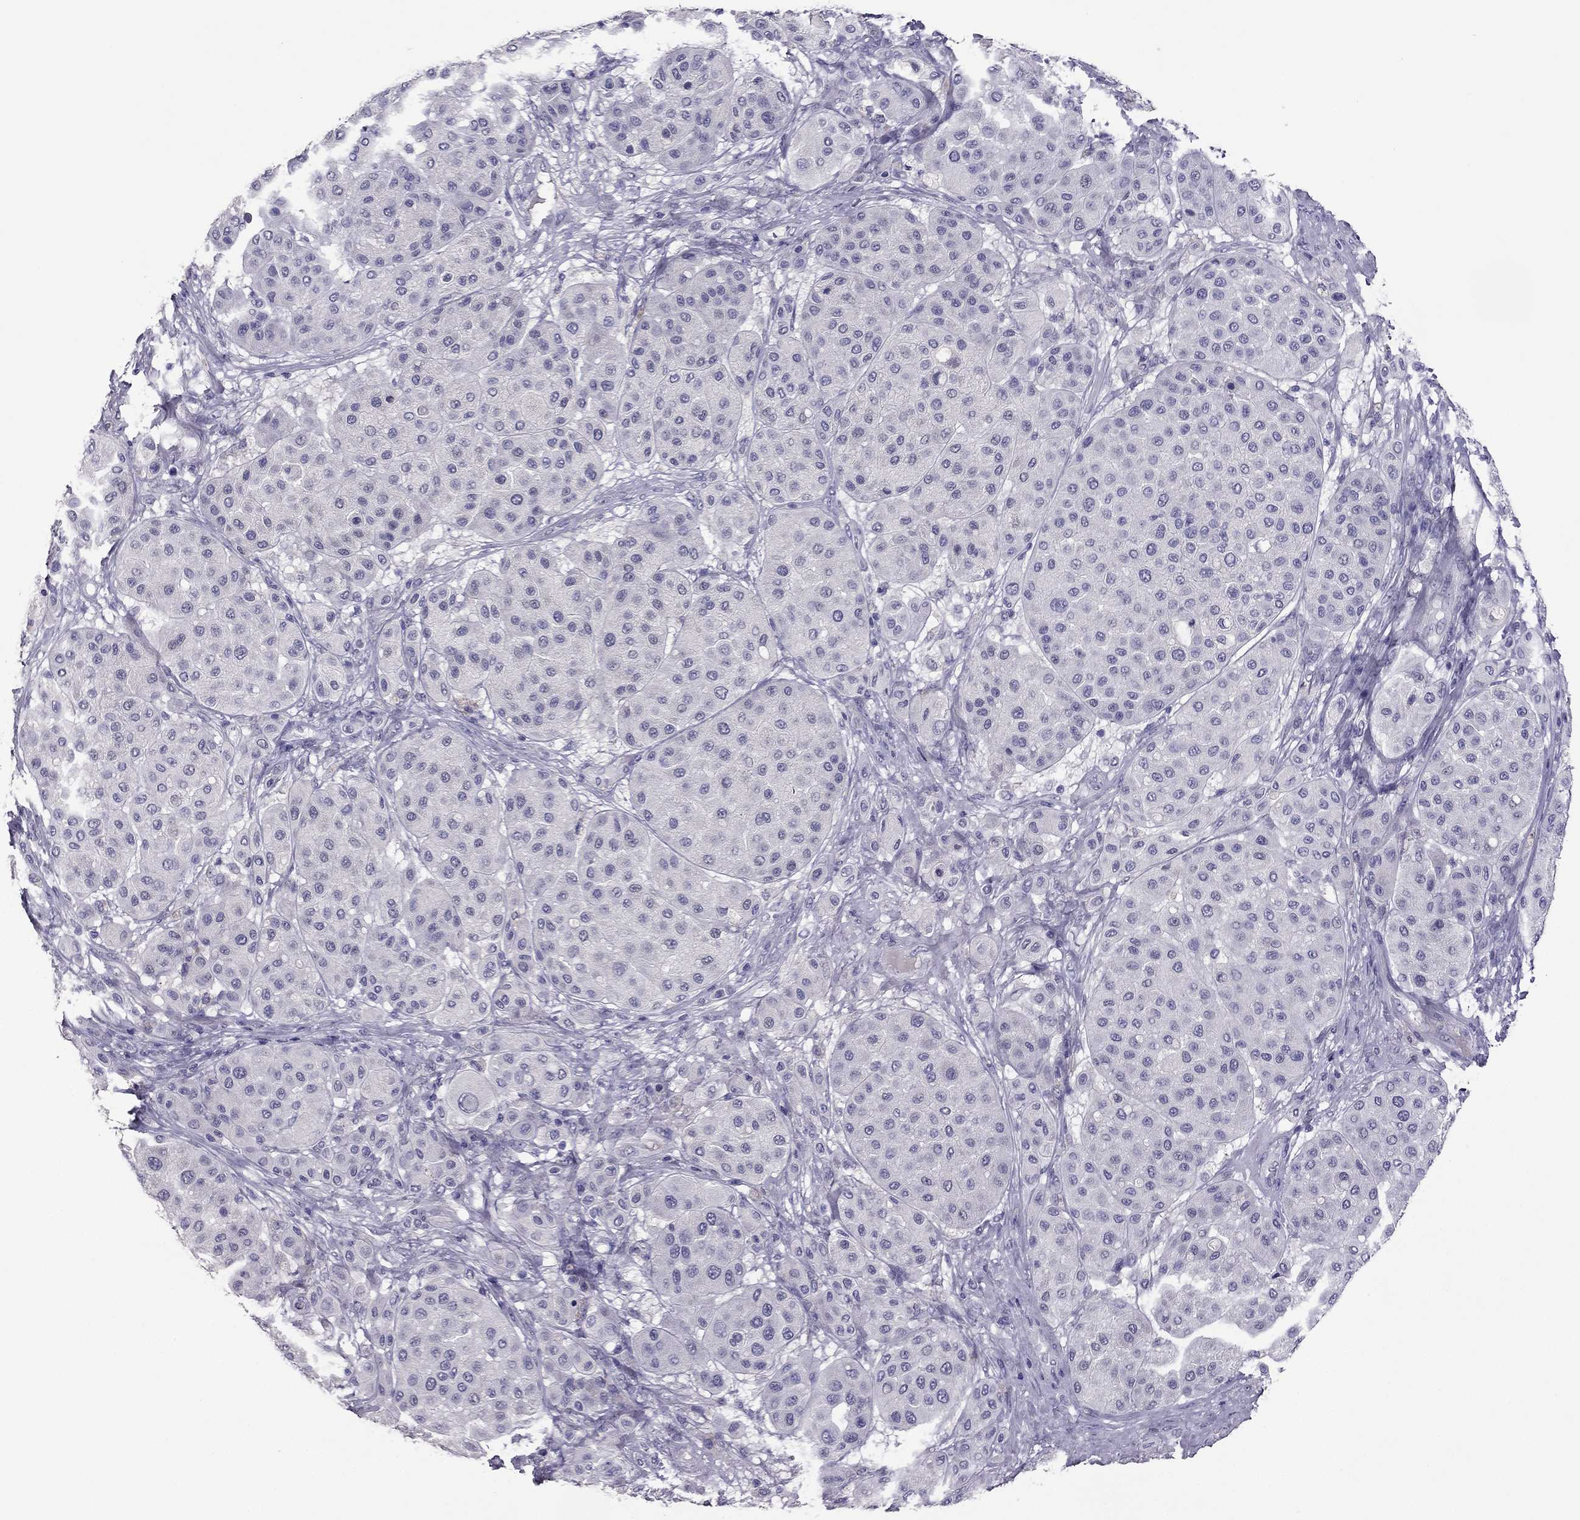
{"staining": {"intensity": "negative", "quantity": "none", "location": "none"}, "tissue": "melanoma", "cell_type": "Tumor cells", "image_type": "cancer", "snomed": [{"axis": "morphology", "description": "Malignant melanoma, Metastatic site"}, {"axis": "topography", "description": "Smooth muscle"}], "caption": "There is no significant staining in tumor cells of melanoma.", "gene": "RHO", "patient": {"sex": "male", "age": 41}}